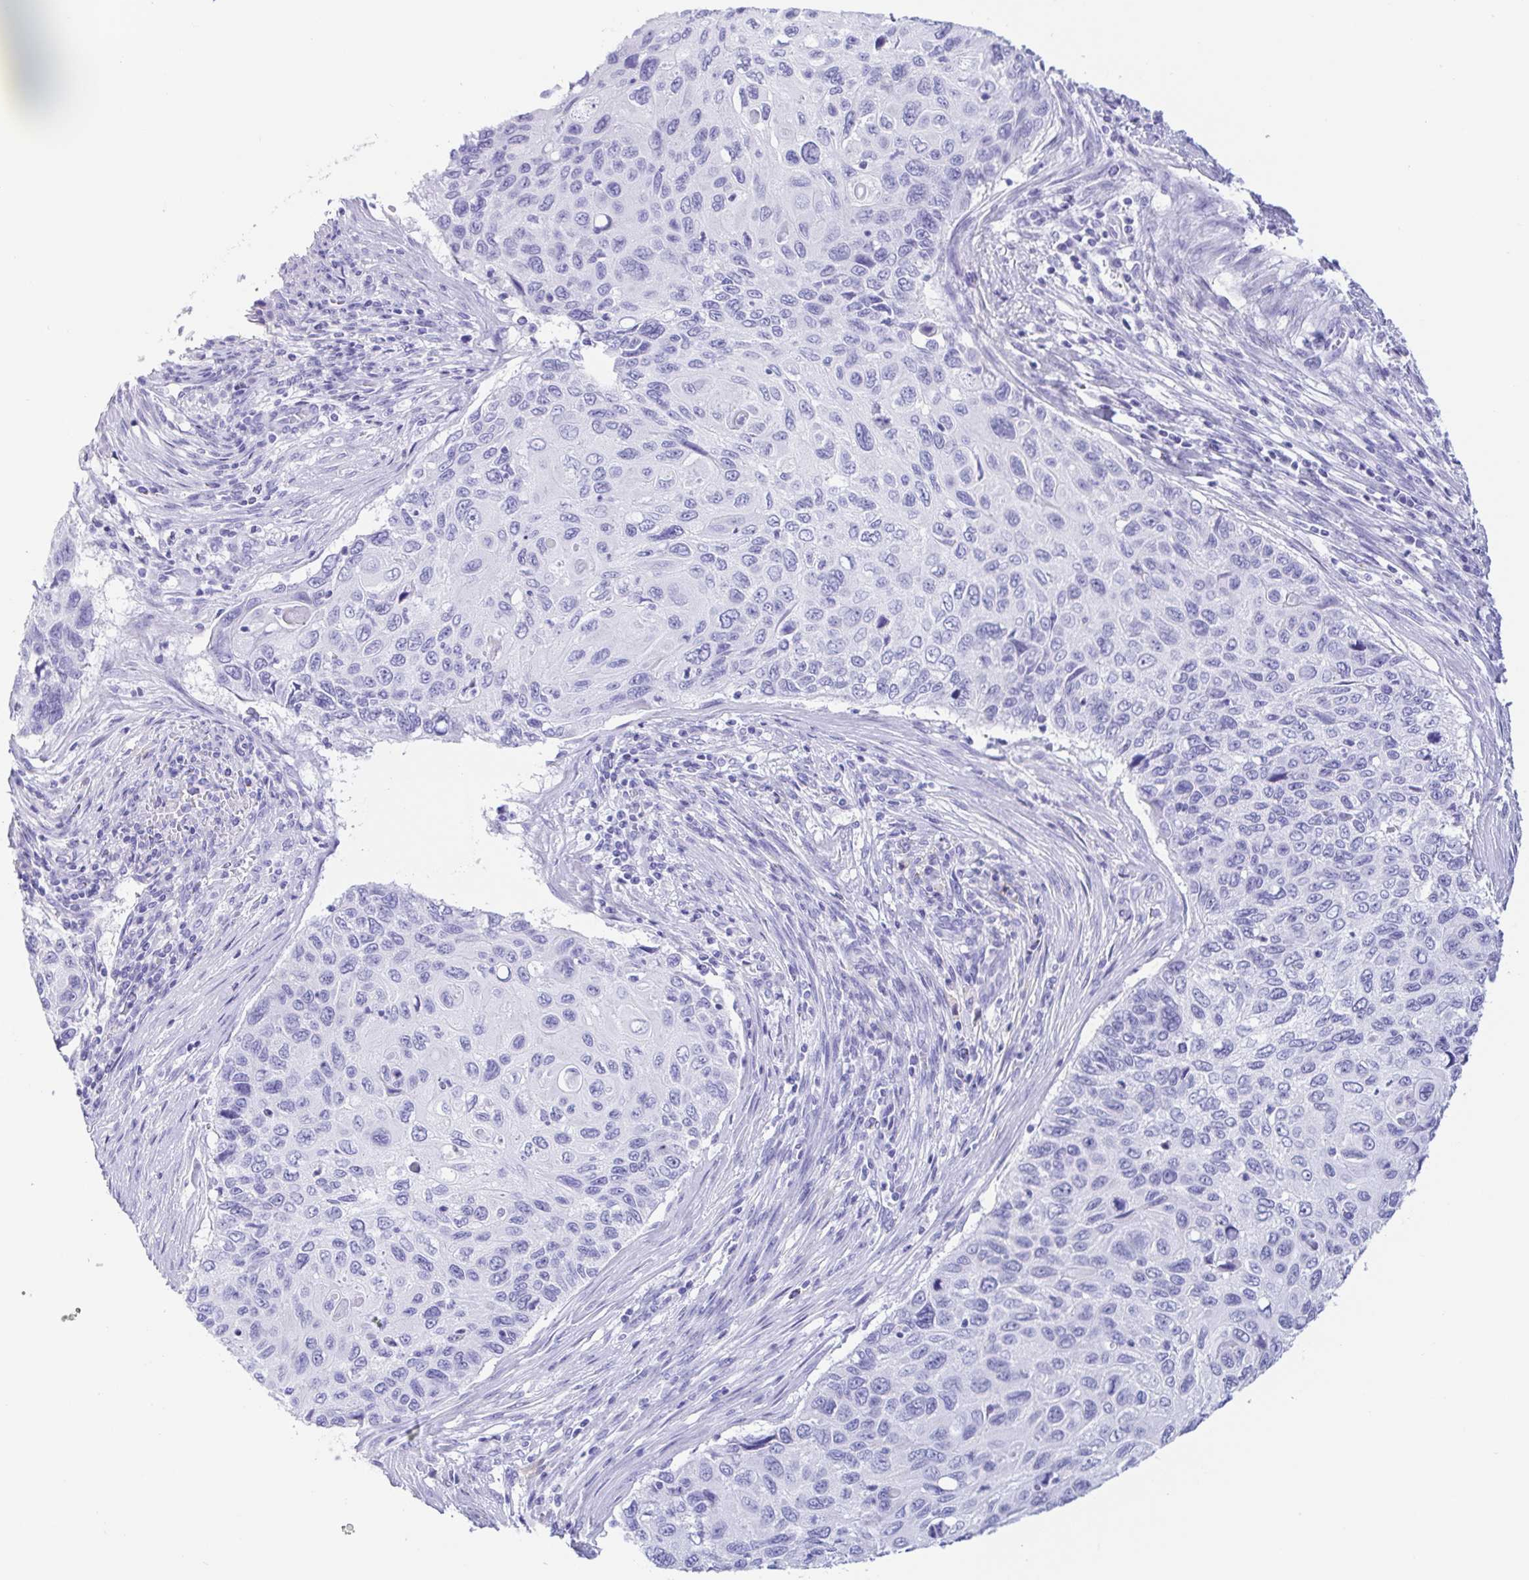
{"staining": {"intensity": "negative", "quantity": "none", "location": "none"}, "tissue": "cervical cancer", "cell_type": "Tumor cells", "image_type": "cancer", "snomed": [{"axis": "morphology", "description": "Squamous cell carcinoma, NOS"}, {"axis": "topography", "description": "Cervix"}], "caption": "A high-resolution image shows IHC staining of squamous cell carcinoma (cervical), which exhibits no significant positivity in tumor cells.", "gene": "GKN1", "patient": {"sex": "female", "age": 70}}